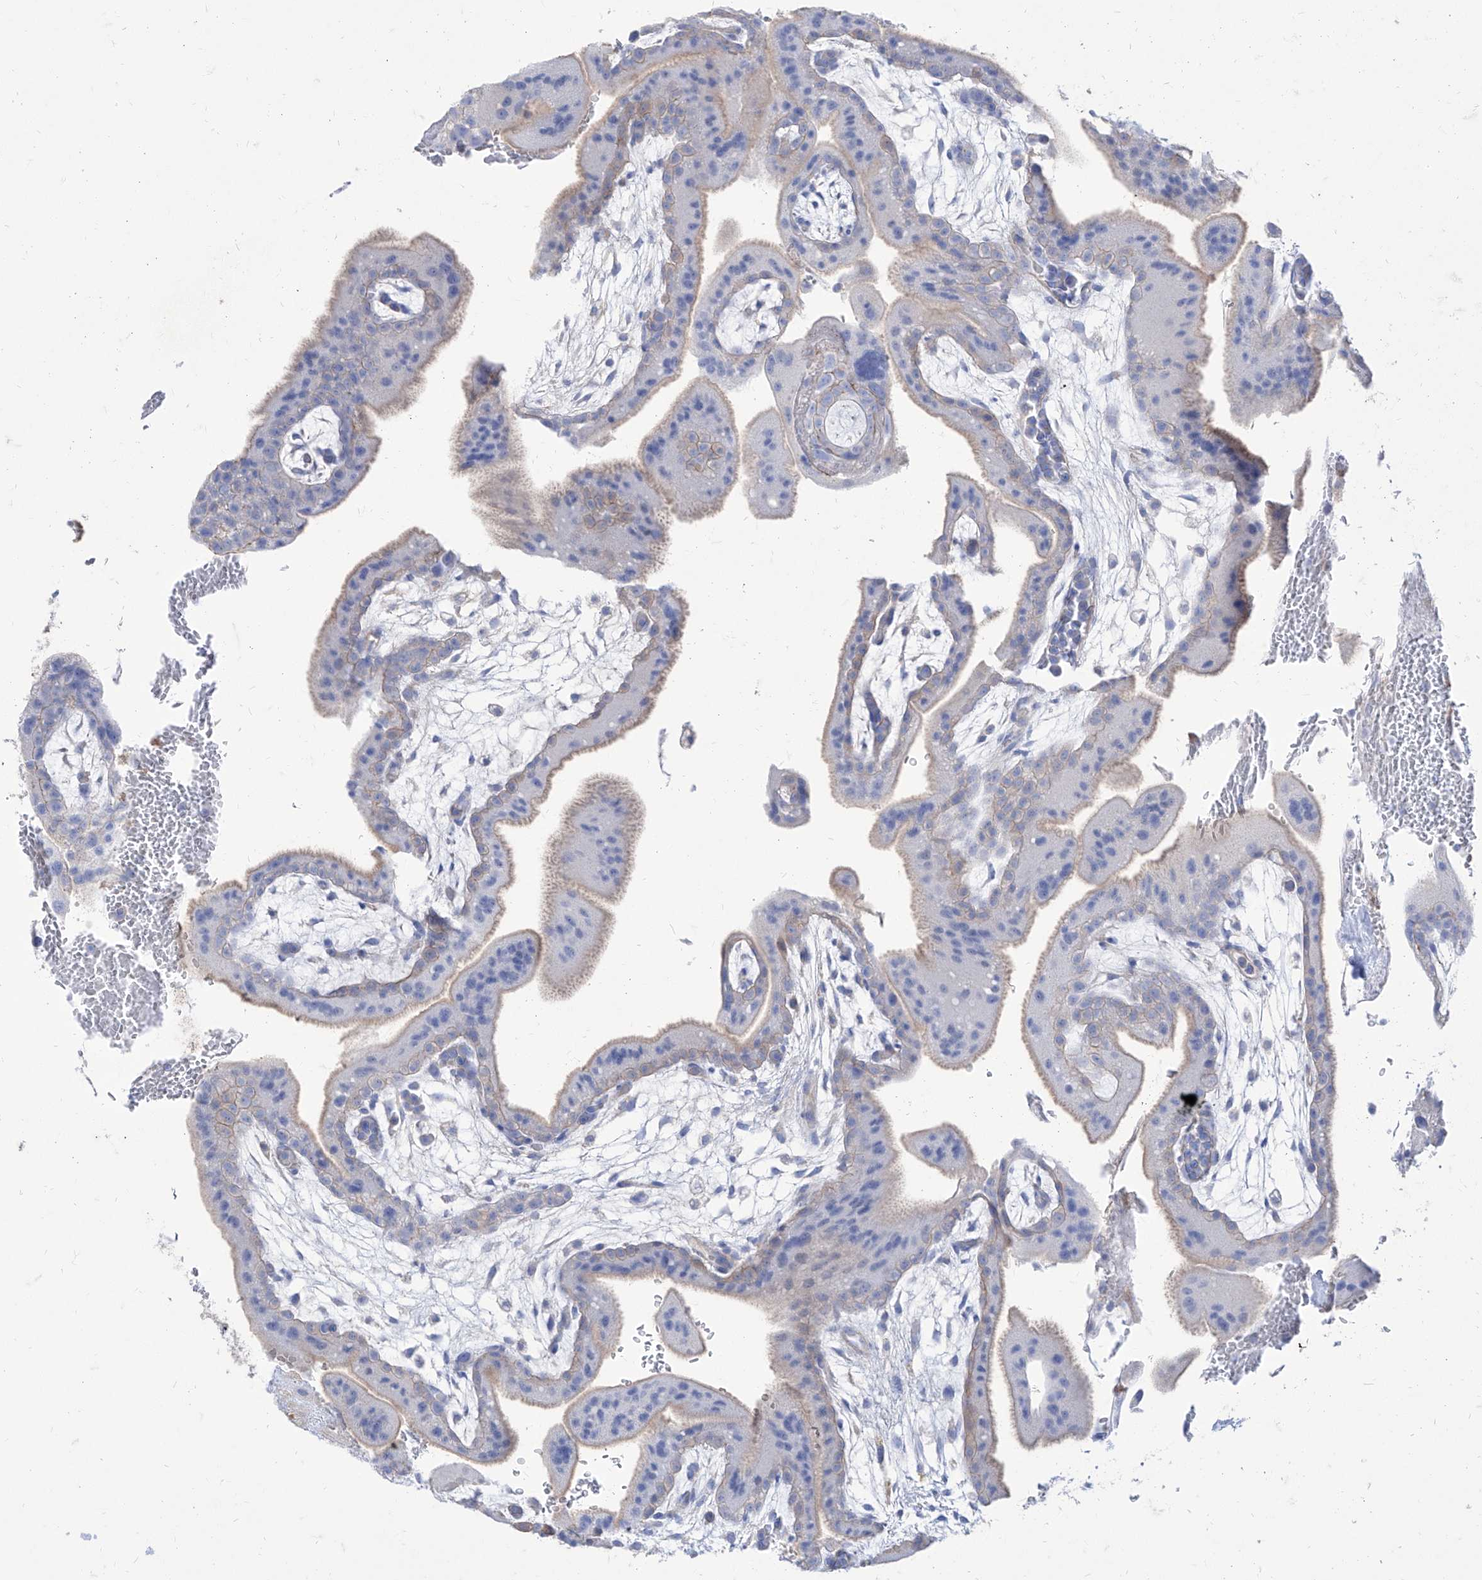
{"staining": {"intensity": "weak", "quantity": "<25%", "location": "cytoplasmic/membranous"}, "tissue": "placenta", "cell_type": "Trophoblastic cells", "image_type": "normal", "snomed": [{"axis": "morphology", "description": "Normal tissue, NOS"}, {"axis": "topography", "description": "Placenta"}], "caption": "IHC image of benign human placenta stained for a protein (brown), which demonstrates no staining in trophoblastic cells.", "gene": "C1orf74", "patient": {"sex": "female", "age": 35}}